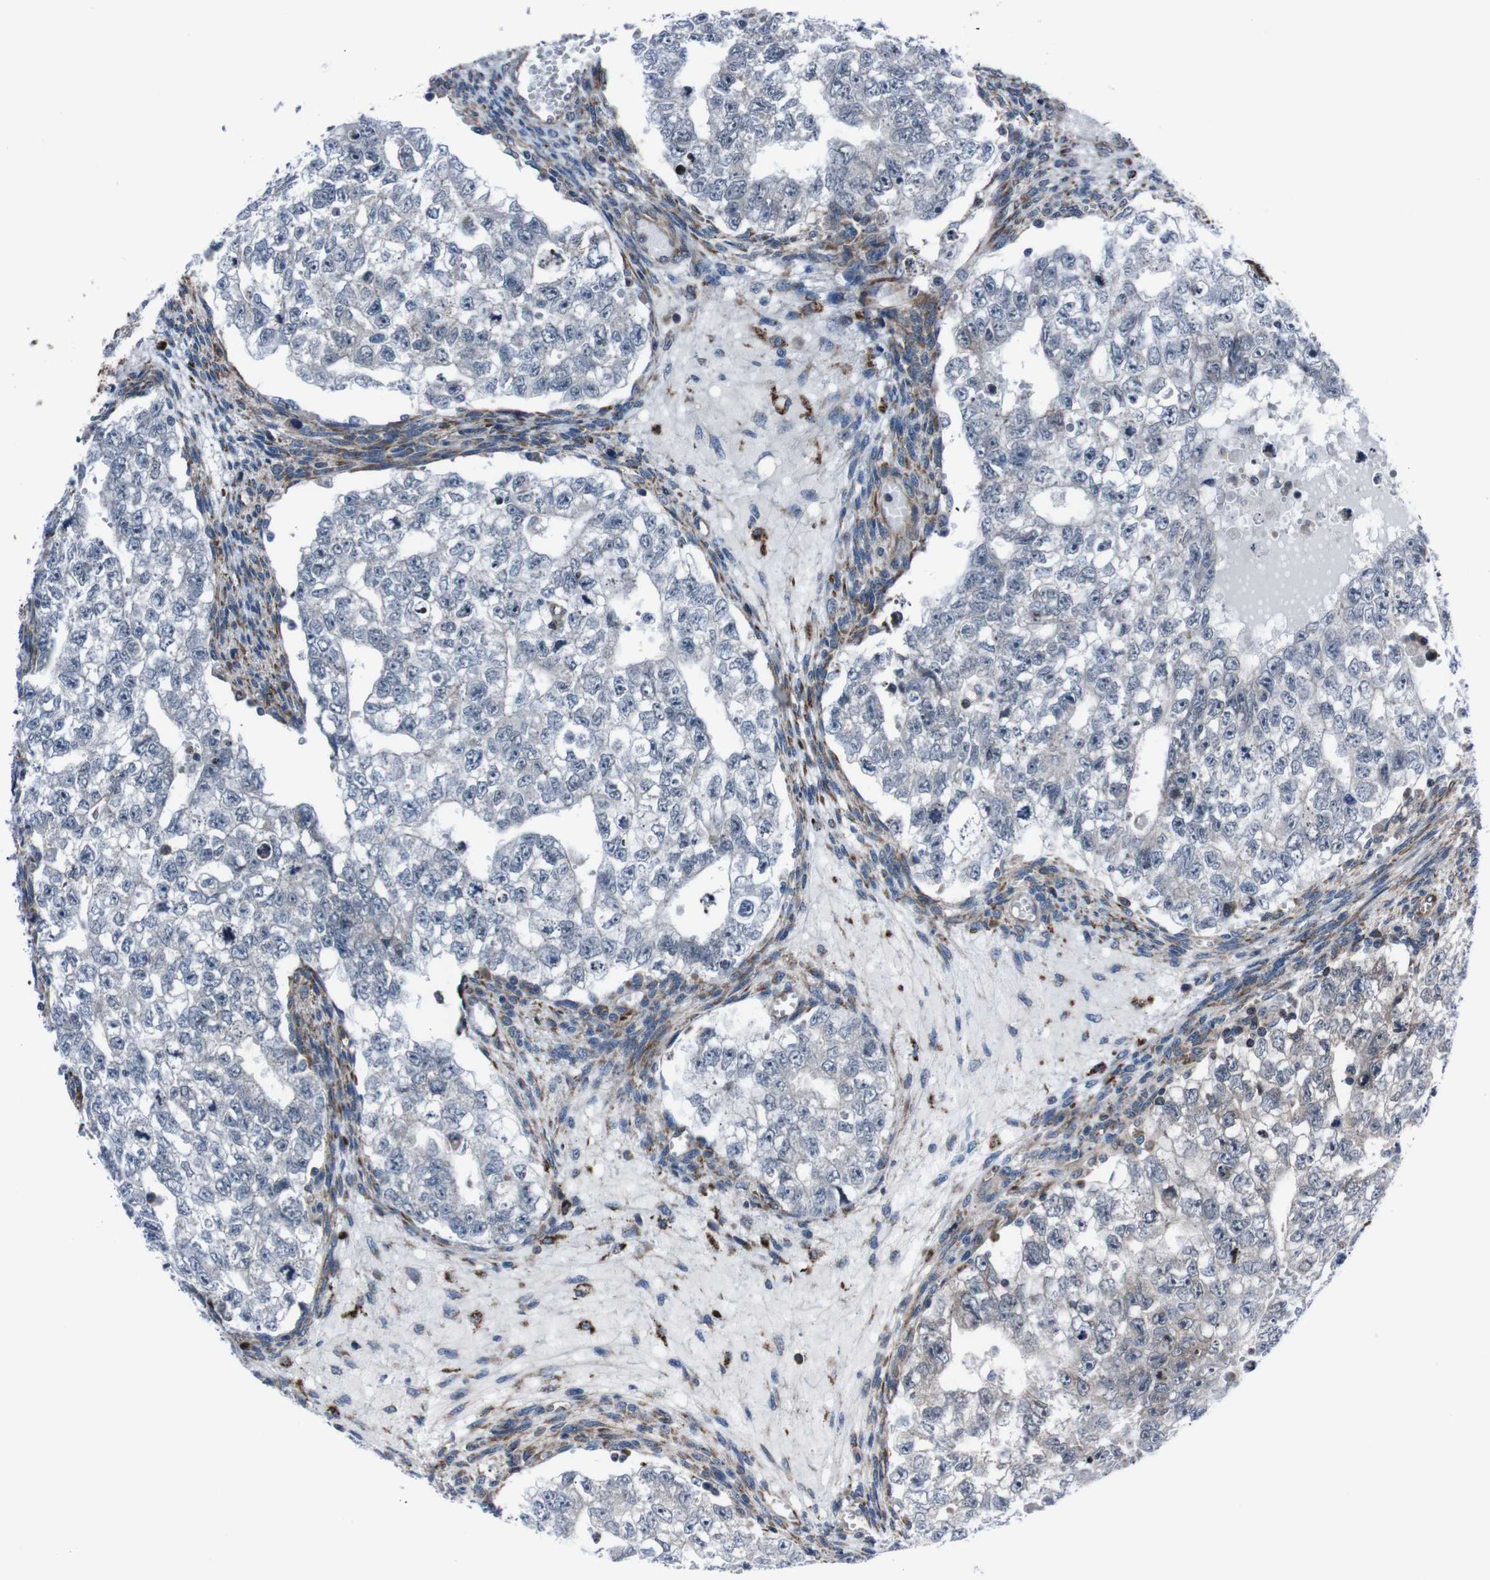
{"staining": {"intensity": "negative", "quantity": "none", "location": "none"}, "tissue": "testis cancer", "cell_type": "Tumor cells", "image_type": "cancer", "snomed": [{"axis": "morphology", "description": "Seminoma, NOS"}, {"axis": "morphology", "description": "Carcinoma, Embryonal, NOS"}, {"axis": "topography", "description": "Testis"}], "caption": "IHC of testis embryonal carcinoma demonstrates no staining in tumor cells.", "gene": "EIF4A2", "patient": {"sex": "male", "age": 38}}